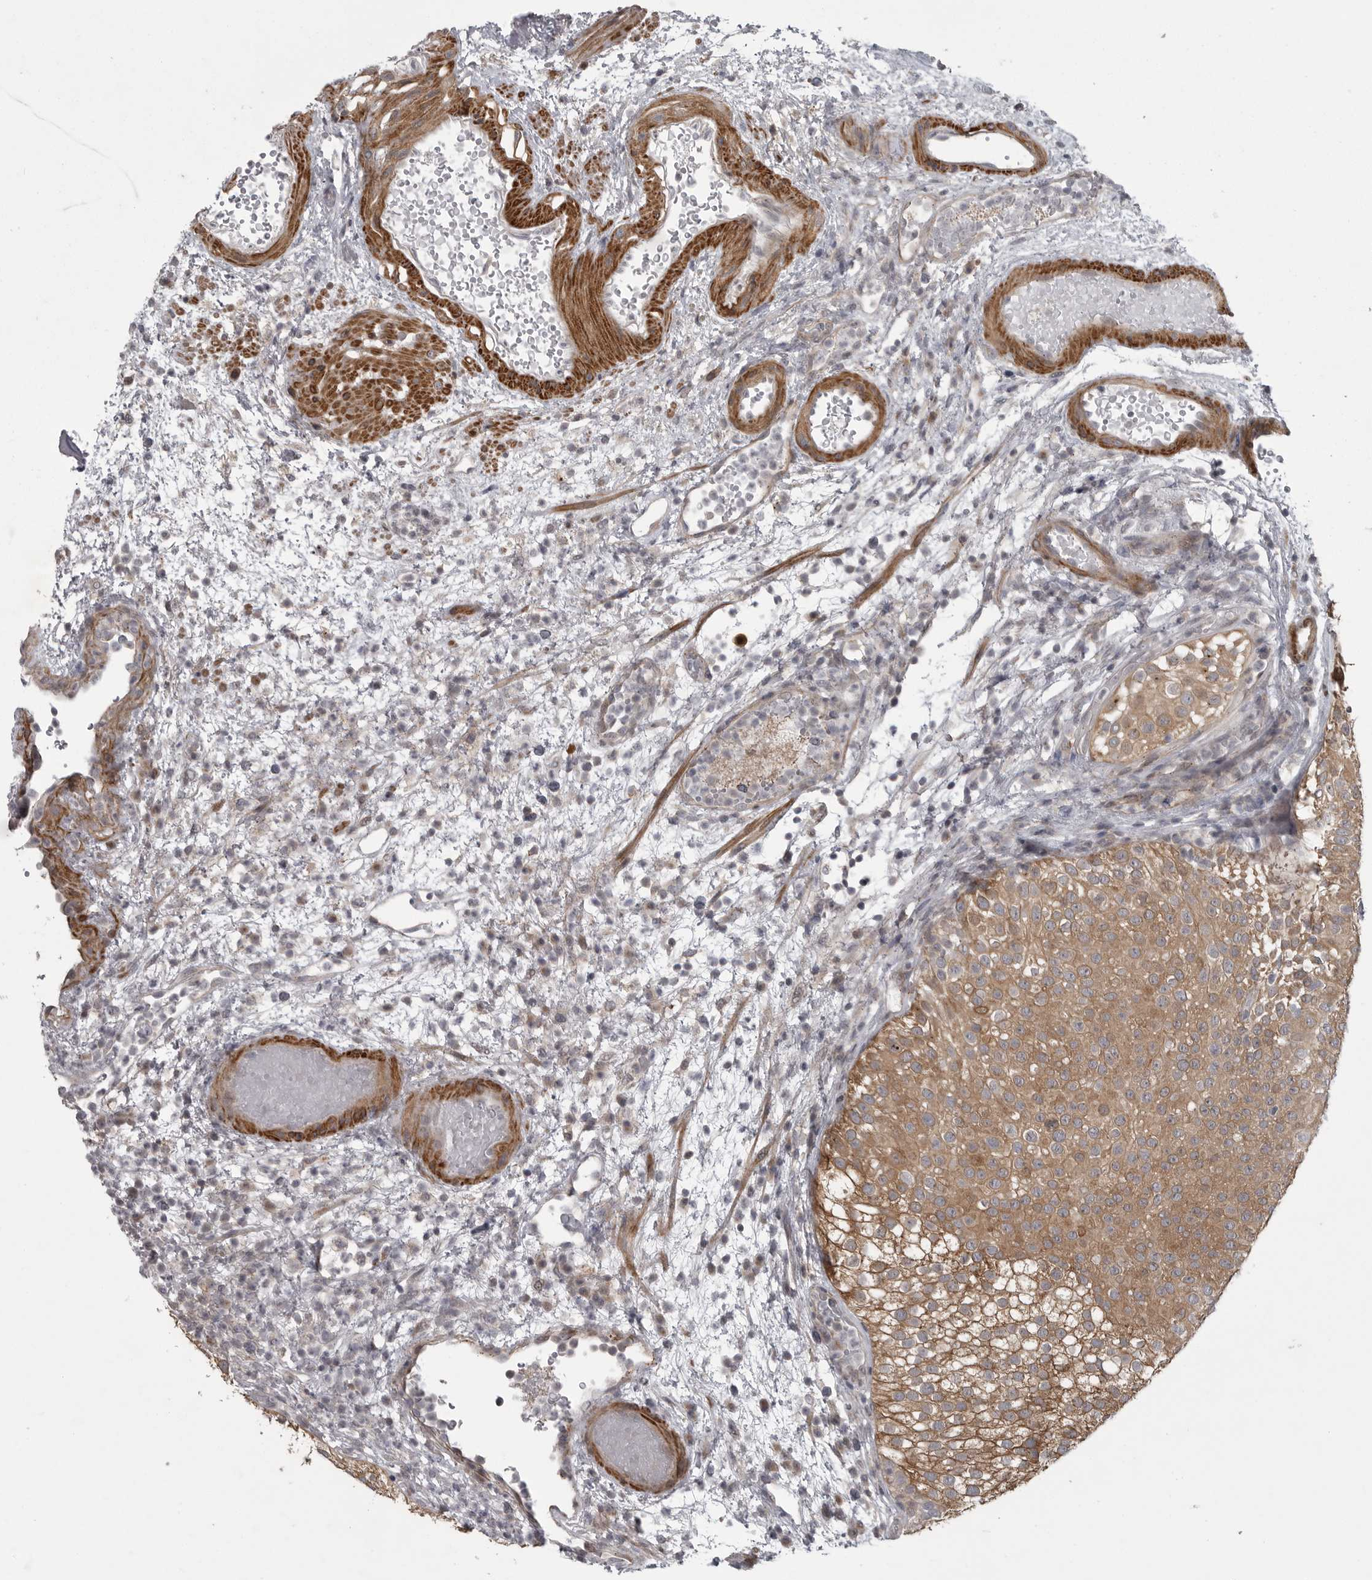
{"staining": {"intensity": "moderate", "quantity": ">75%", "location": "cytoplasmic/membranous"}, "tissue": "urothelial cancer", "cell_type": "Tumor cells", "image_type": "cancer", "snomed": [{"axis": "morphology", "description": "Urothelial carcinoma, Low grade"}, {"axis": "topography", "description": "Urinary bladder"}], "caption": "About >75% of tumor cells in human urothelial cancer demonstrate moderate cytoplasmic/membranous protein expression as visualized by brown immunohistochemical staining.", "gene": "PPP1R9A", "patient": {"sex": "male", "age": 78}}